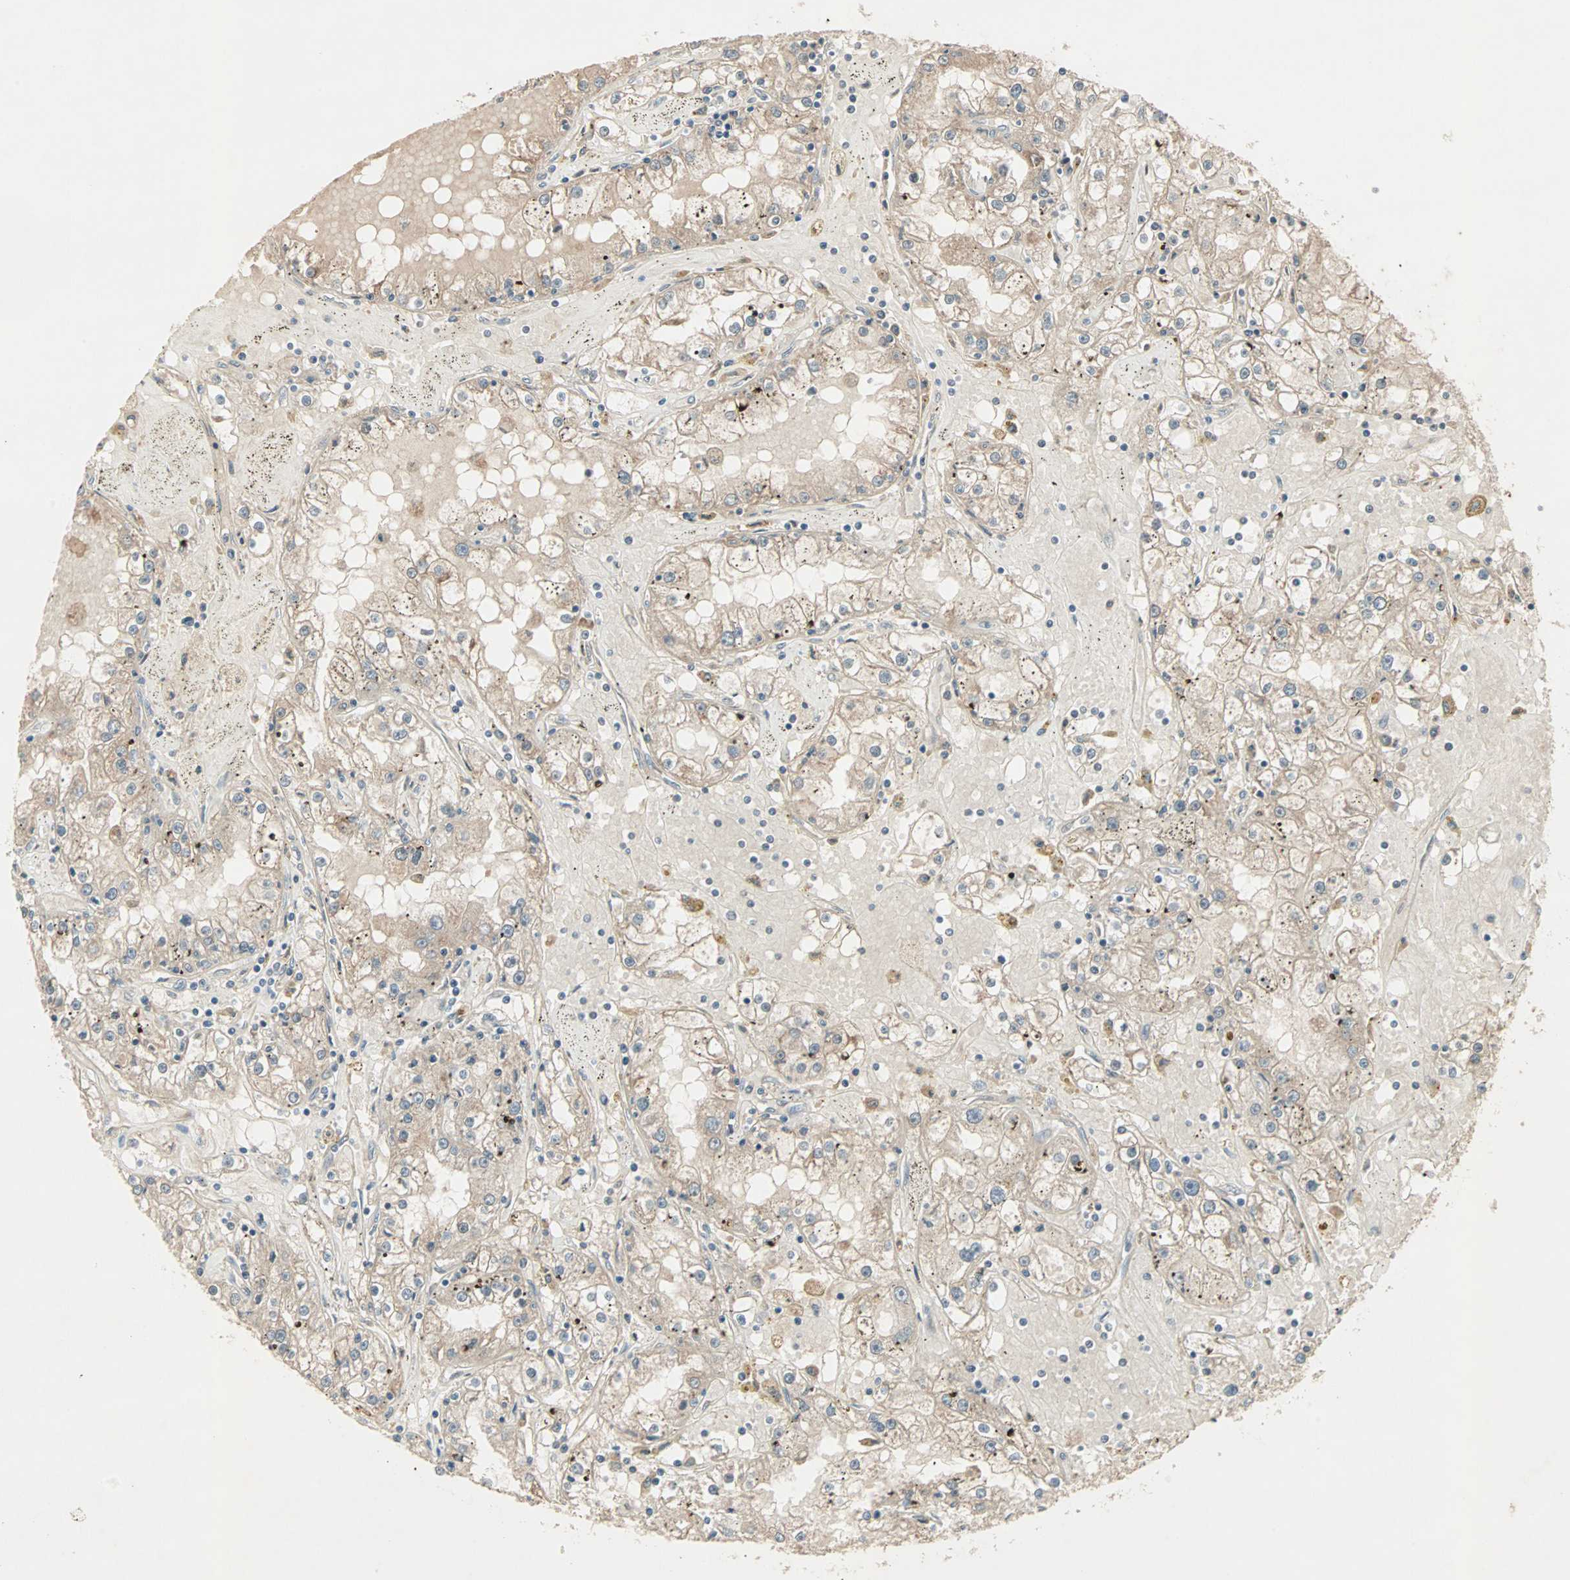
{"staining": {"intensity": "weak", "quantity": "<25%", "location": "cytoplasmic/membranous"}, "tissue": "renal cancer", "cell_type": "Tumor cells", "image_type": "cancer", "snomed": [{"axis": "morphology", "description": "Adenocarcinoma, NOS"}, {"axis": "topography", "description": "Kidney"}], "caption": "A histopathology image of renal cancer stained for a protein displays no brown staining in tumor cells.", "gene": "JMJD7-PLA2G4B", "patient": {"sex": "male", "age": 56}}